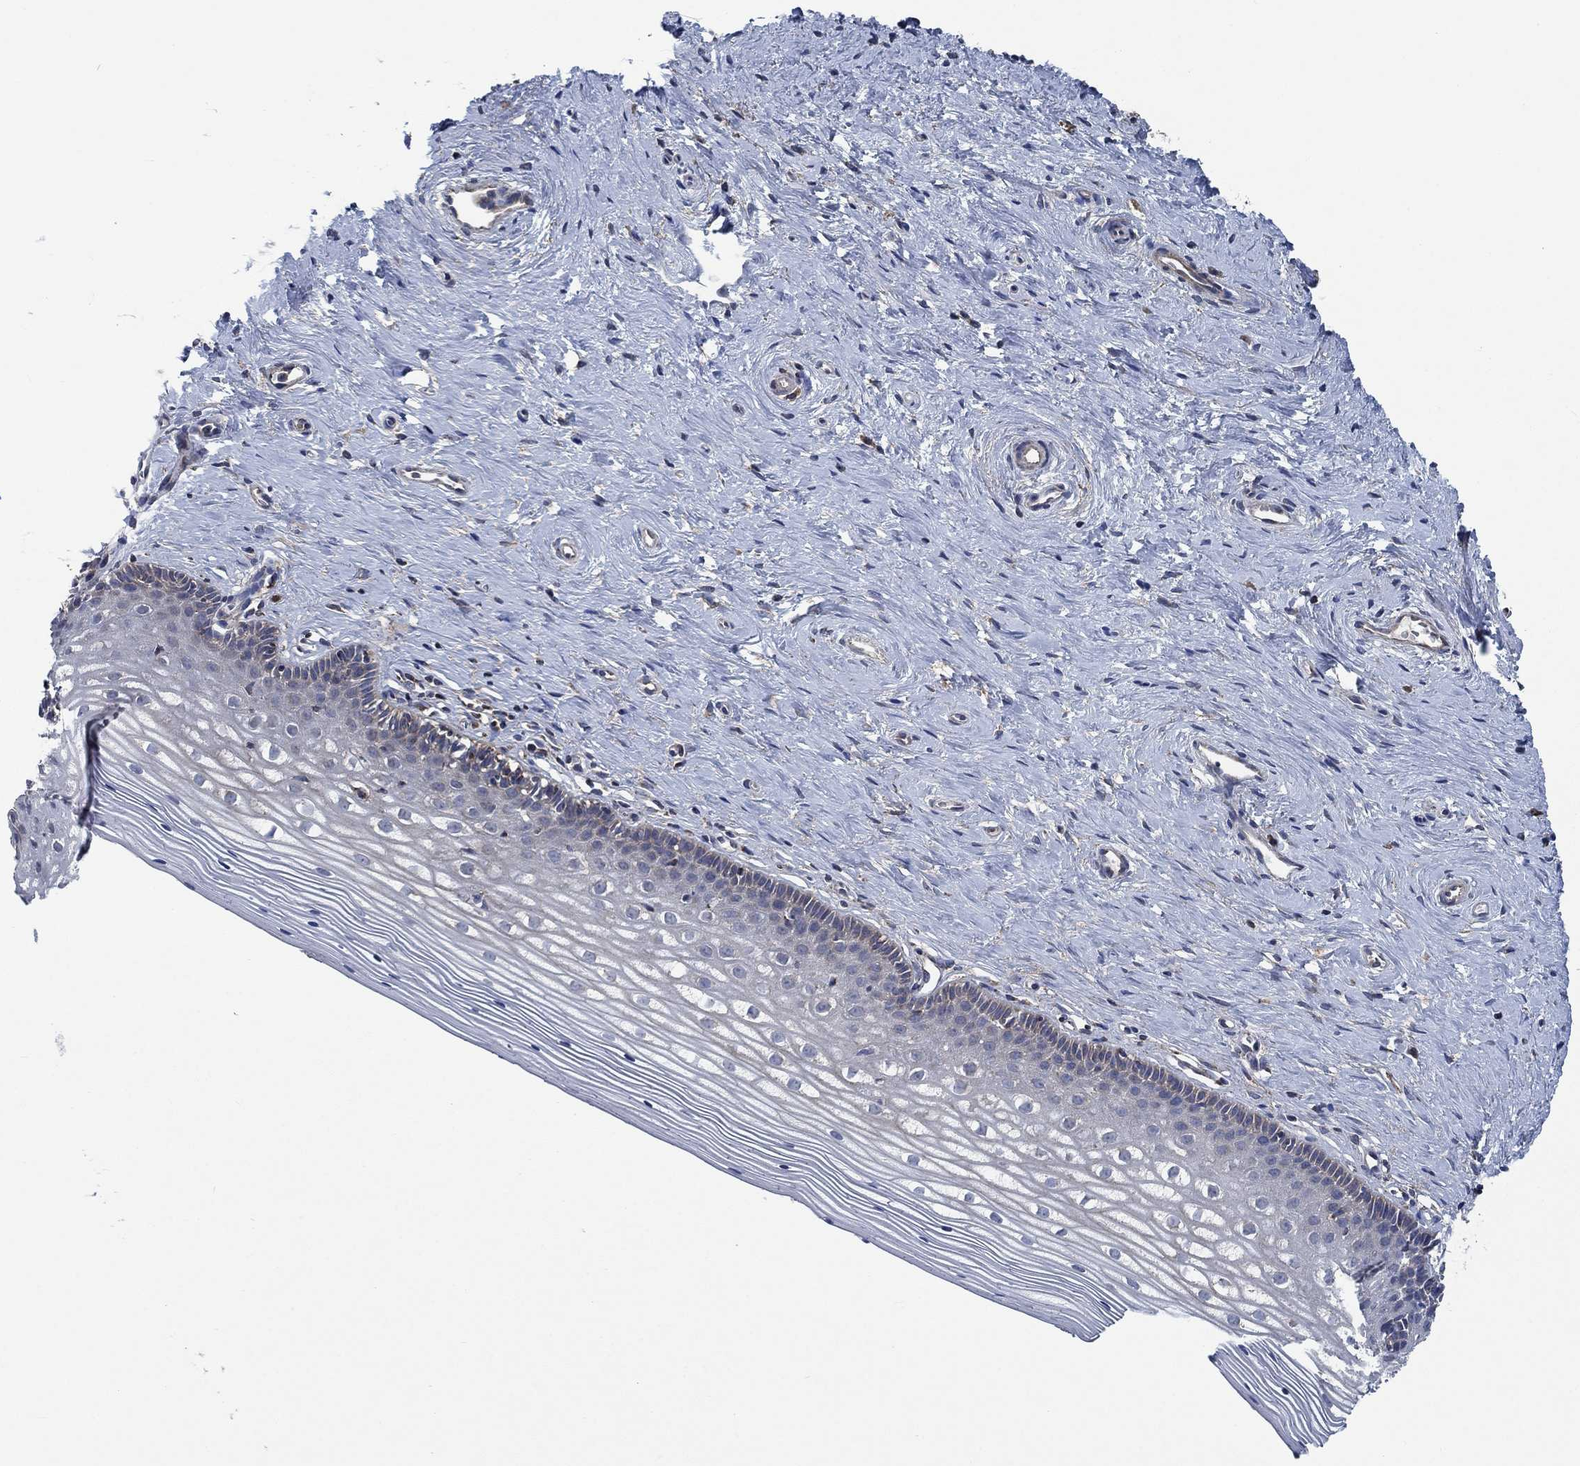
{"staining": {"intensity": "negative", "quantity": "none", "location": "none"}, "tissue": "cervix", "cell_type": "Glandular cells", "image_type": "normal", "snomed": [{"axis": "morphology", "description": "Normal tissue, NOS"}, {"axis": "topography", "description": "Cervix"}], "caption": "A high-resolution micrograph shows immunohistochemistry staining of benign cervix, which exhibits no significant positivity in glandular cells. (Immunohistochemistry, brightfield microscopy, high magnification).", "gene": "STXBP6", "patient": {"sex": "female", "age": 40}}